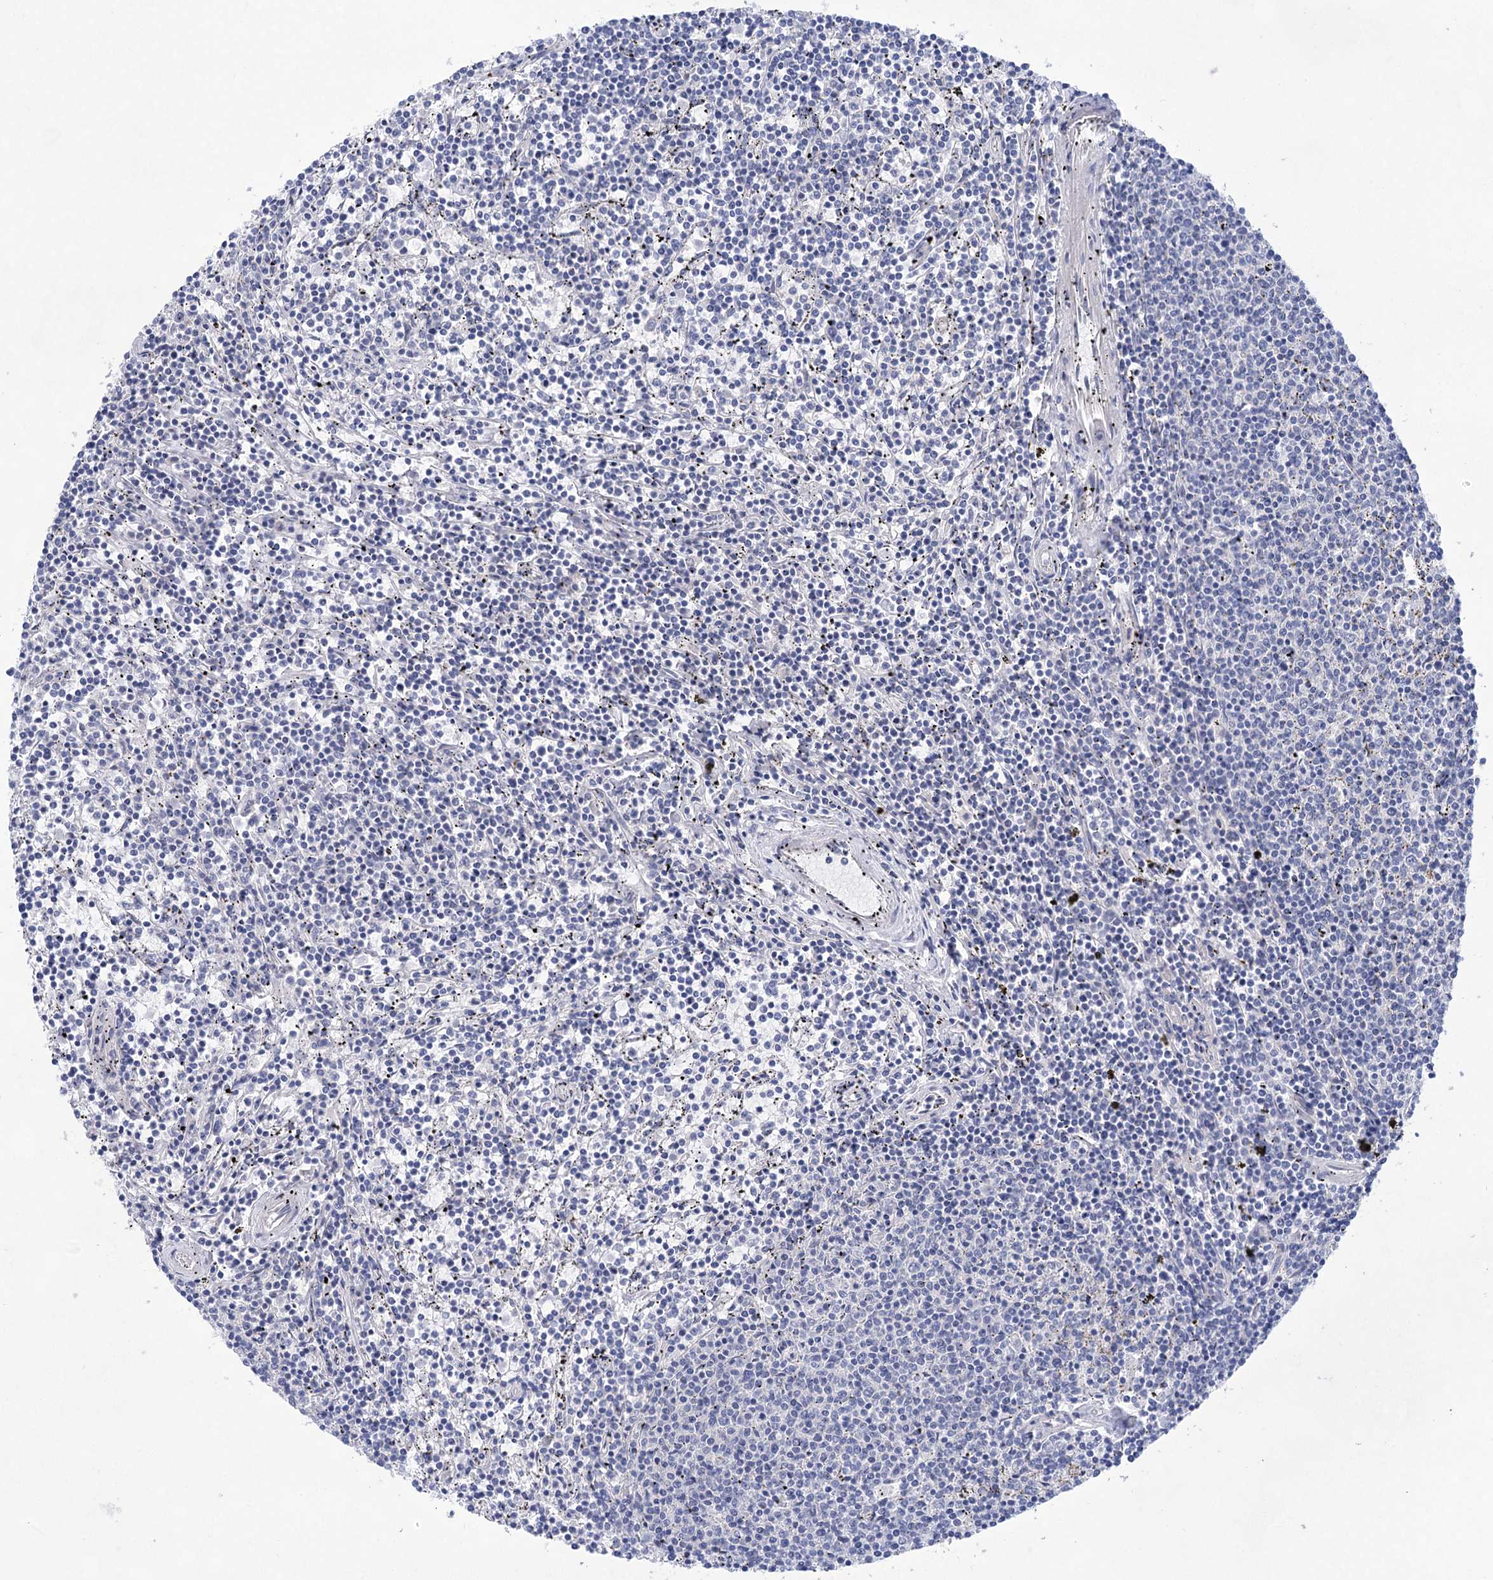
{"staining": {"intensity": "negative", "quantity": "none", "location": "none"}, "tissue": "lymphoma", "cell_type": "Tumor cells", "image_type": "cancer", "snomed": [{"axis": "morphology", "description": "Malignant lymphoma, non-Hodgkin's type, Low grade"}, {"axis": "topography", "description": "Spleen"}], "caption": "Tumor cells show no significant protein expression in low-grade malignant lymphoma, non-Hodgkin's type. (Brightfield microscopy of DAB immunohistochemistry (IHC) at high magnification).", "gene": "LALBA", "patient": {"sex": "female", "age": 50}}